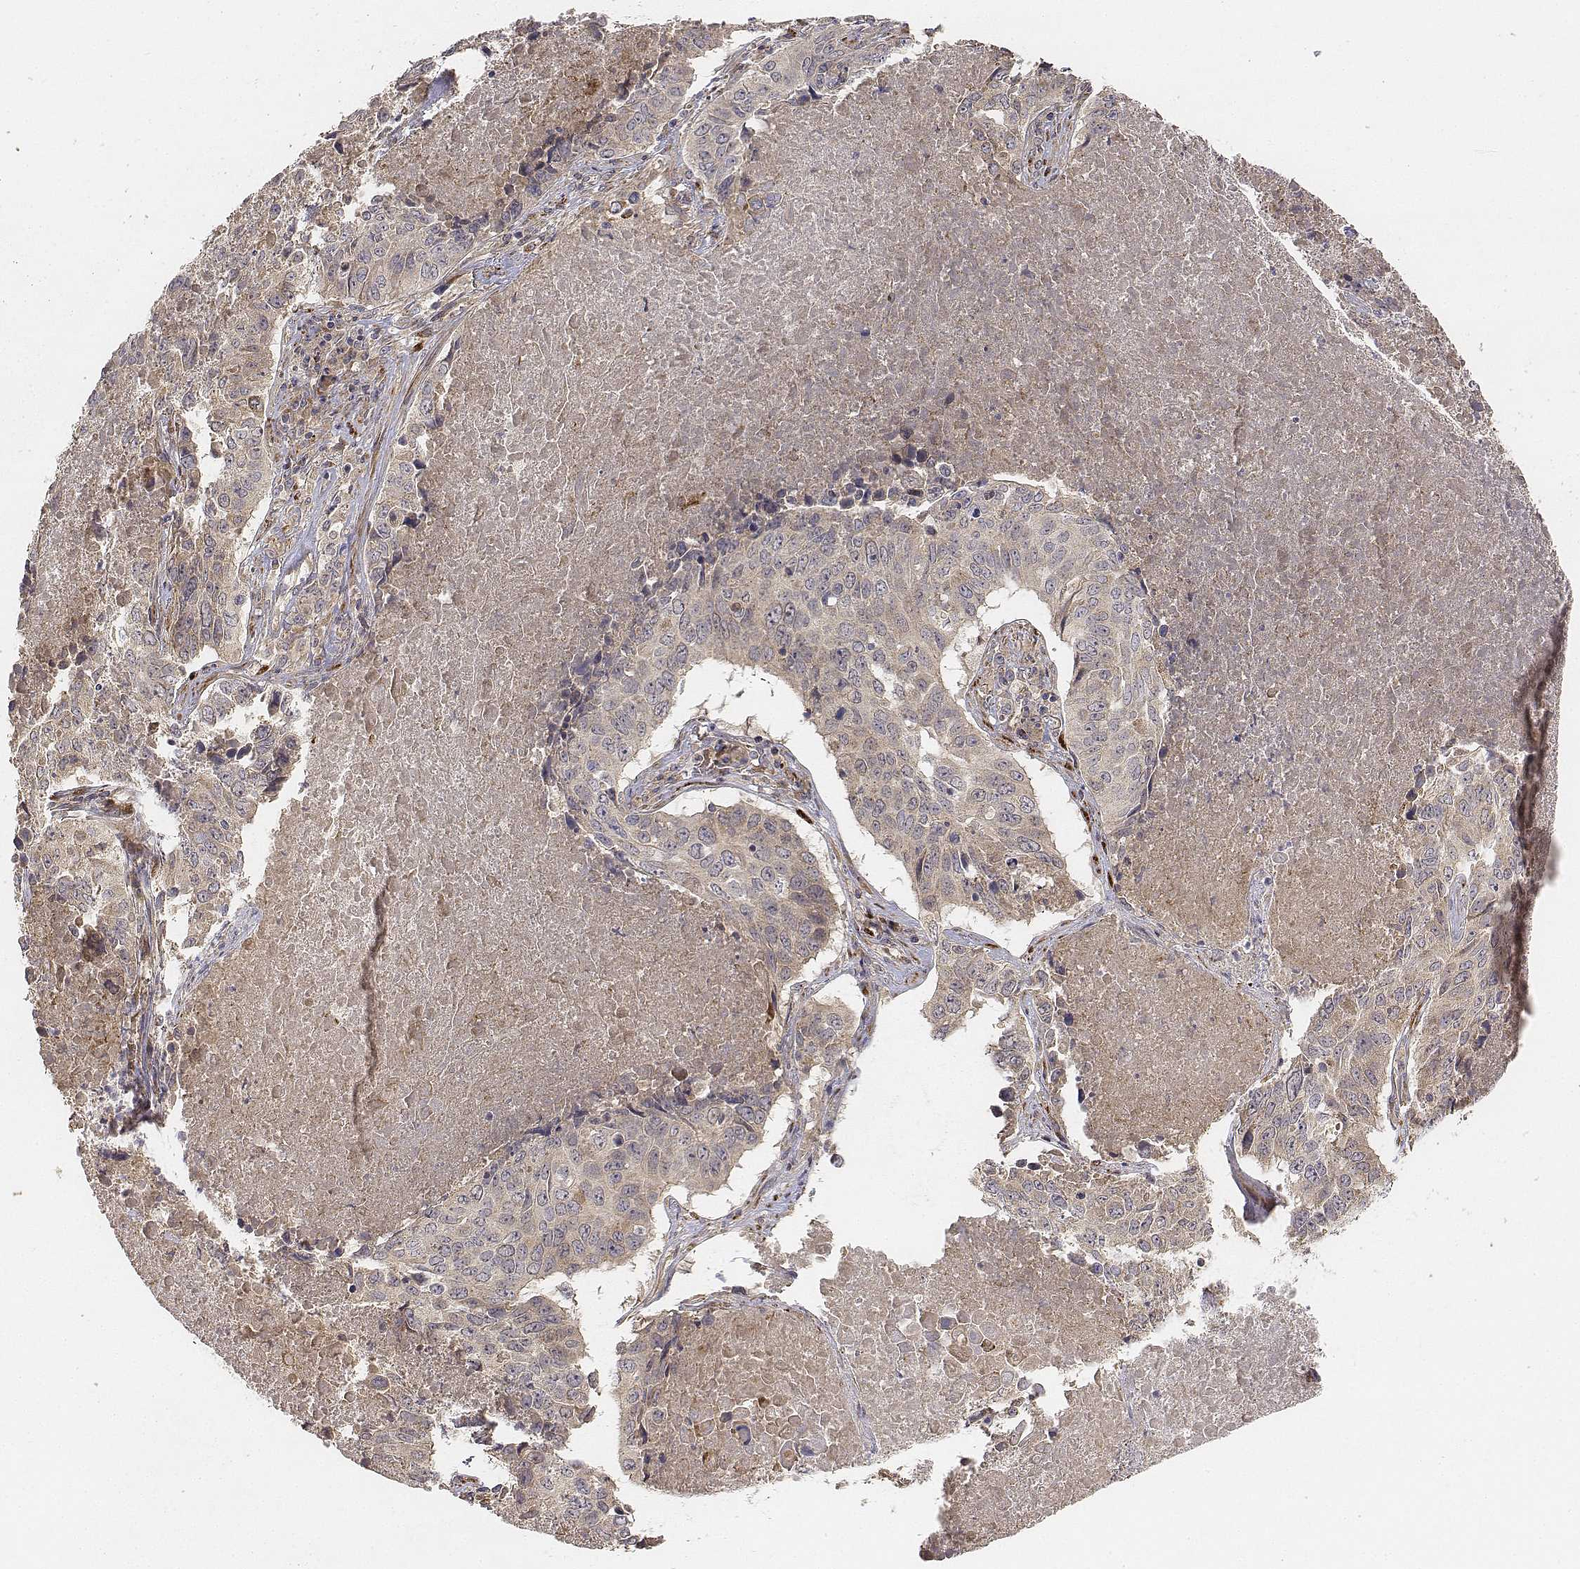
{"staining": {"intensity": "weak", "quantity": "<25%", "location": "cytoplasmic/membranous"}, "tissue": "lung cancer", "cell_type": "Tumor cells", "image_type": "cancer", "snomed": [{"axis": "morphology", "description": "Normal tissue, NOS"}, {"axis": "morphology", "description": "Squamous cell carcinoma, NOS"}, {"axis": "topography", "description": "Bronchus"}, {"axis": "topography", "description": "Lung"}], "caption": "A high-resolution histopathology image shows IHC staining of lung squamous cell carcinoma, which exhibits no significant staining in tumor cells.", "gene": "FBXO21", "patient": {"sex": "male", "age": 64}}